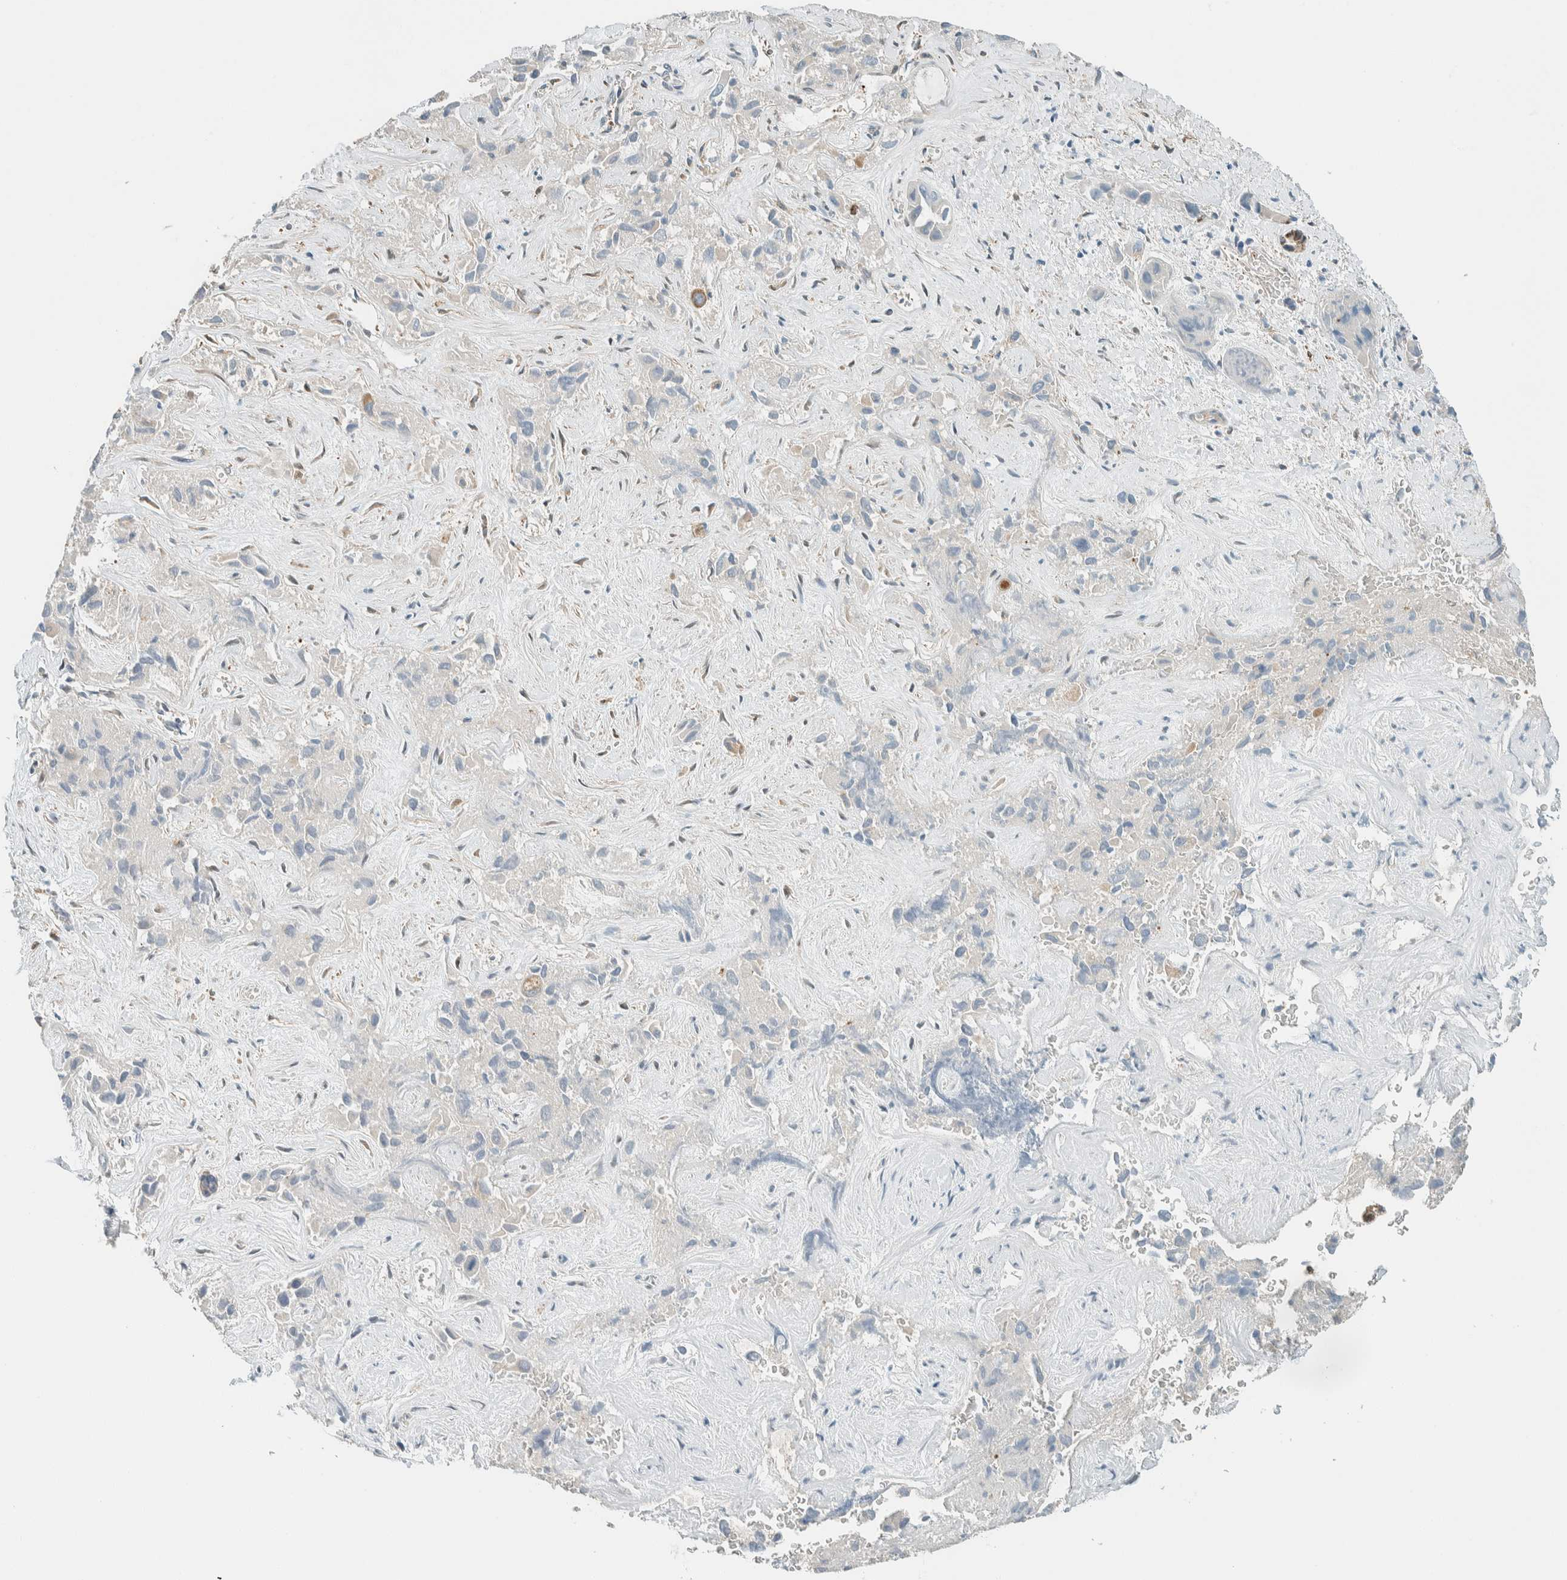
{"staining": {"intensity": "negative", "quantity": "none", "location": "none"}, "tissue": "liver cancer", "cell_type": "Tumor cells", "image_type": "cancer", "snomed": [{"axis": "morphology", "description": "Cholangiocarcinoma"}, {"axis": "topography", "description": "Liver"}], "caption": "Immunohistochemistry (IHC) of human cholangiocarcinoma (liver) displays no expression in tumor cells.", "gene": "NXN", "patient": {"sex": "female", "age": 52}}